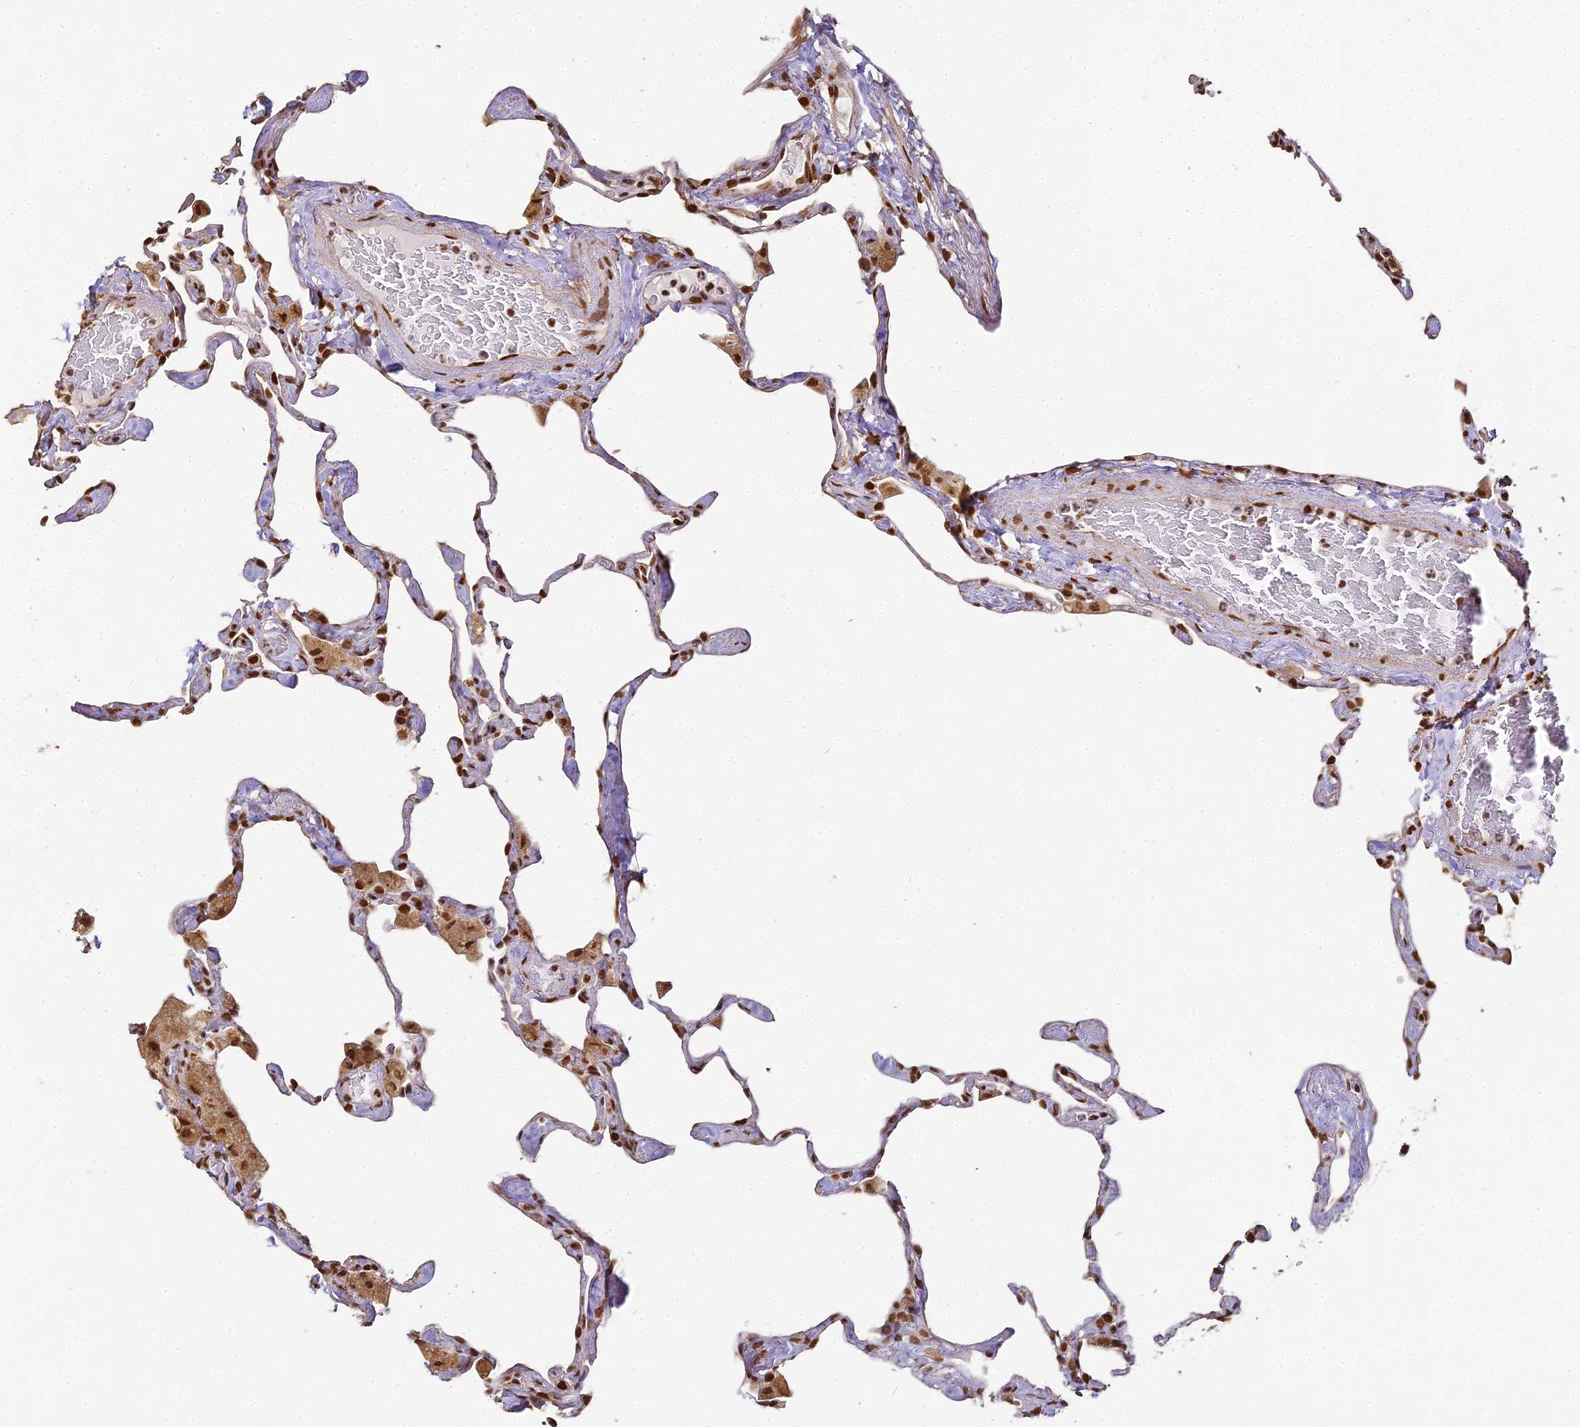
{"staining": {"intensity": "strong", "quantity": ">75%", "location": "nuclear"}, "tissue": "lung", "cell_type": "Alveolar cells", "image_type": "normal", "snomed": [{"axis": "morphology", "description": "Normal tissue, NOS"}, {"axis": "topography", "description": "Lung"}], "caption": "Alveolar cells show high levels of strong nuclear staining in about >75% of cells in normal human lung.", "gene": "HNRNPA1", "patient": {"sex": "male", "age": 65}}